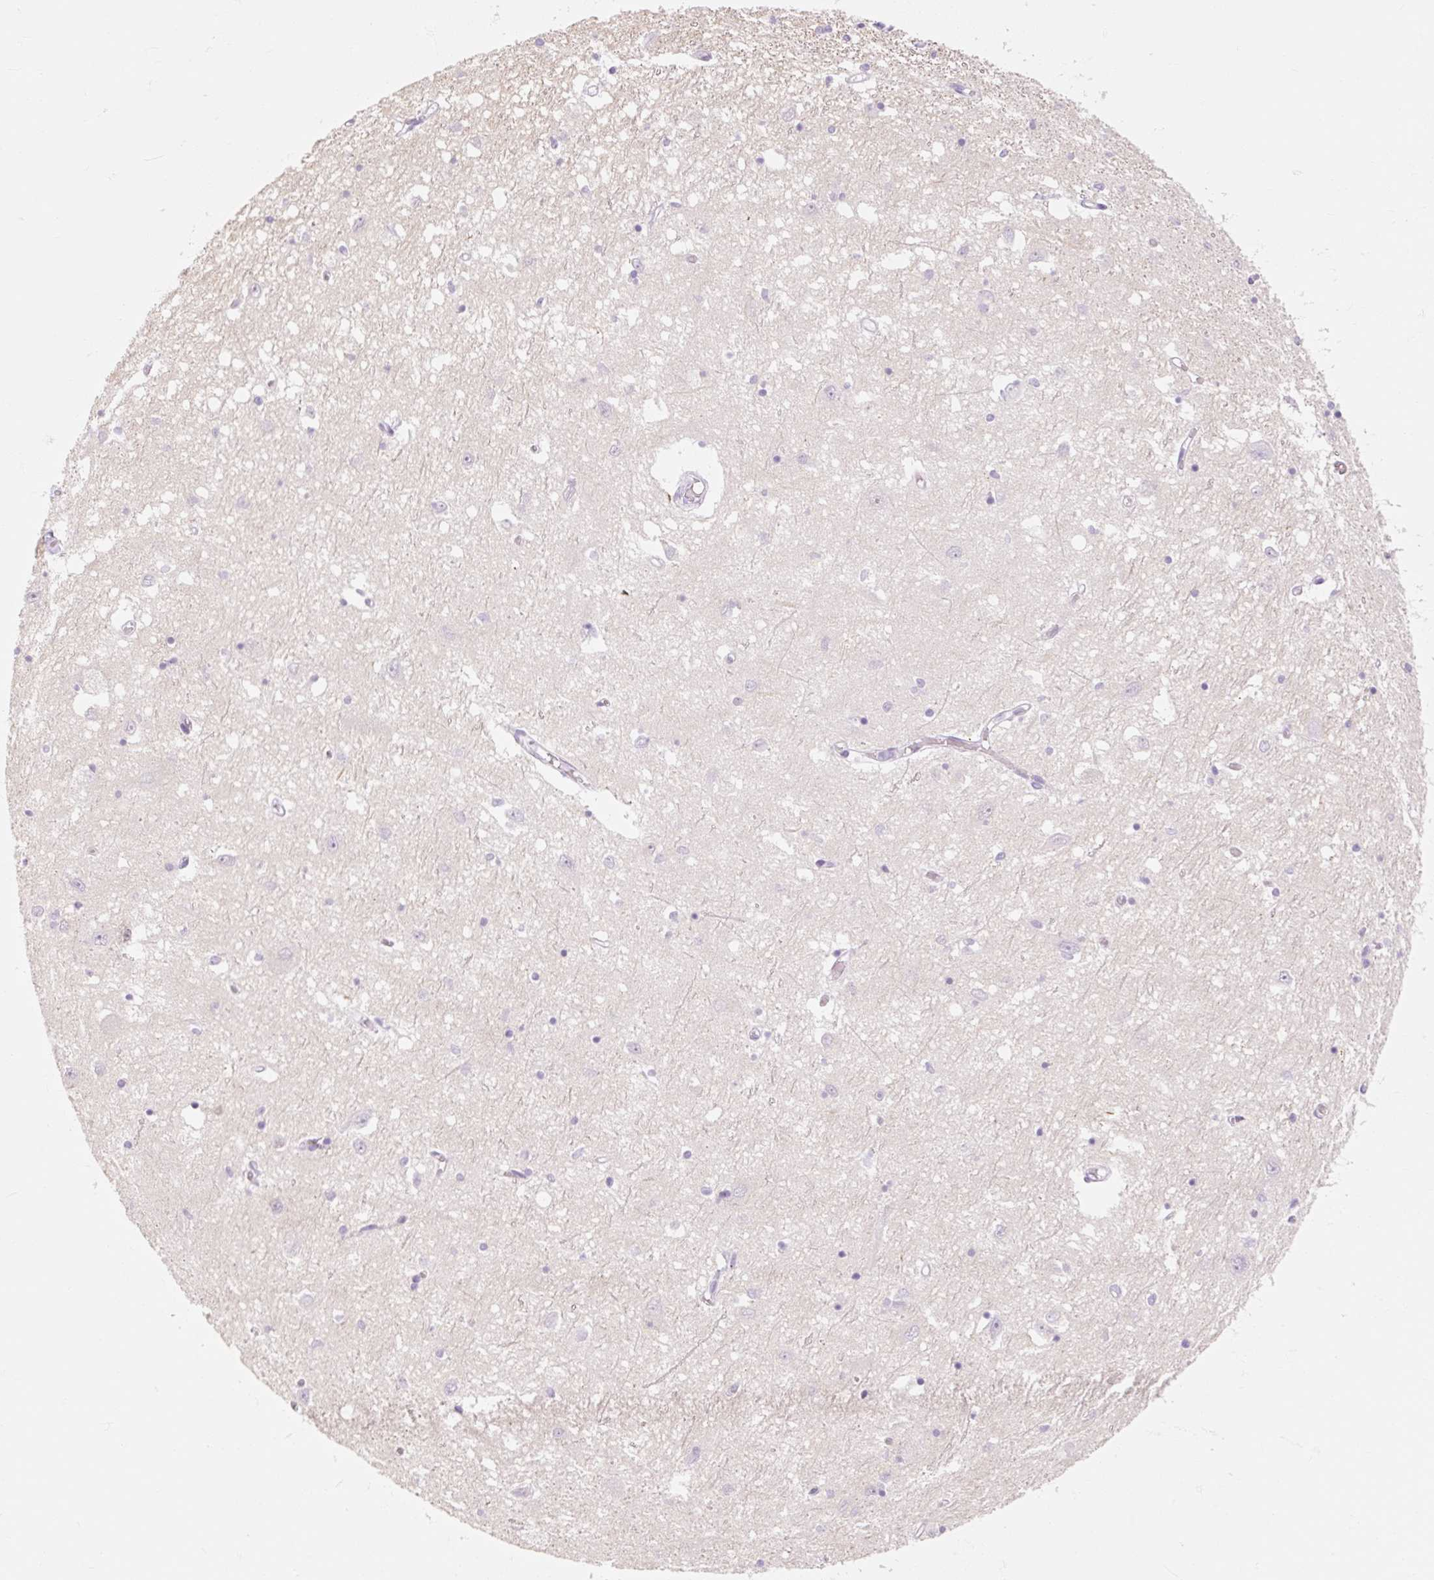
{"staining": {"intensity": "negative", "quantity": "none", "location": "none"}, "tissue": "caudate", "cell_type": "Glial cells", "image_type": "normal", "snomed": [{"axis": "morphology", "description": "Normal tissue, NOS"}, {"axis": "topography", "description": "Lateral ventricle wall"}], "caption": "DAB (3,3'-diaminobenzidine) immunohistochemical staining of benign human caudate shows no significant positivity in glial cells.", "gene": "TAF1L", "patient": {"sex": "male", "age": 70}}